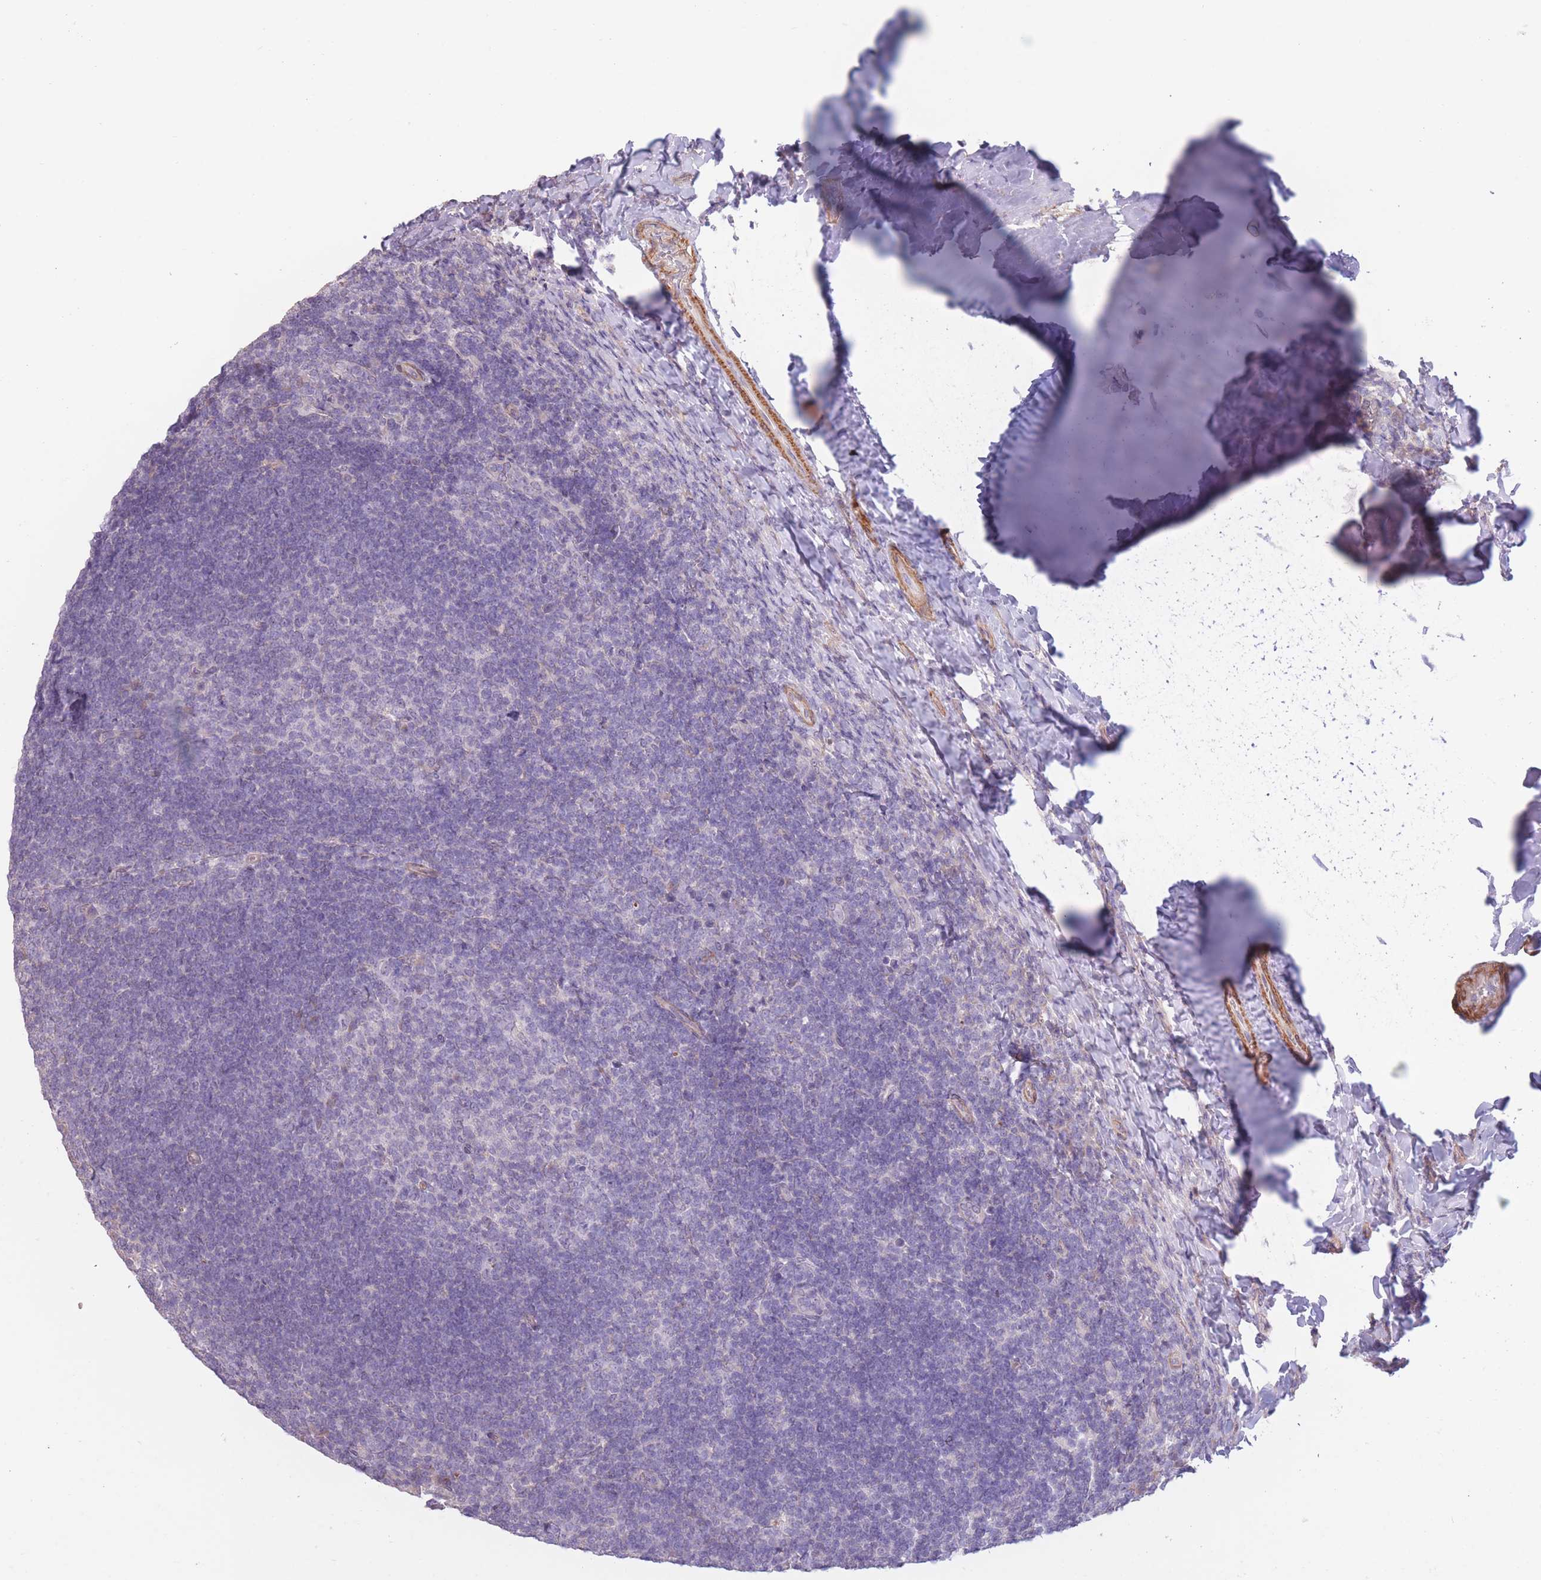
{"staining": {"intensity": "negative", "quantity": "none", "location": "none"}, "tissue": "tonsil", "cell_type": "Germinal center cells", "image_type": "normal", "snomed": [{"axis": "morphology", "description": "Normal tissue, NOS"}, {"axis": "topography", "description": "Tonsil"}], "caption": "IHC of benign human tonsil exhibits no staining in germinal center cells.", "gene": "CCNQ", "patient": {"sex": "female", "age": 10}}